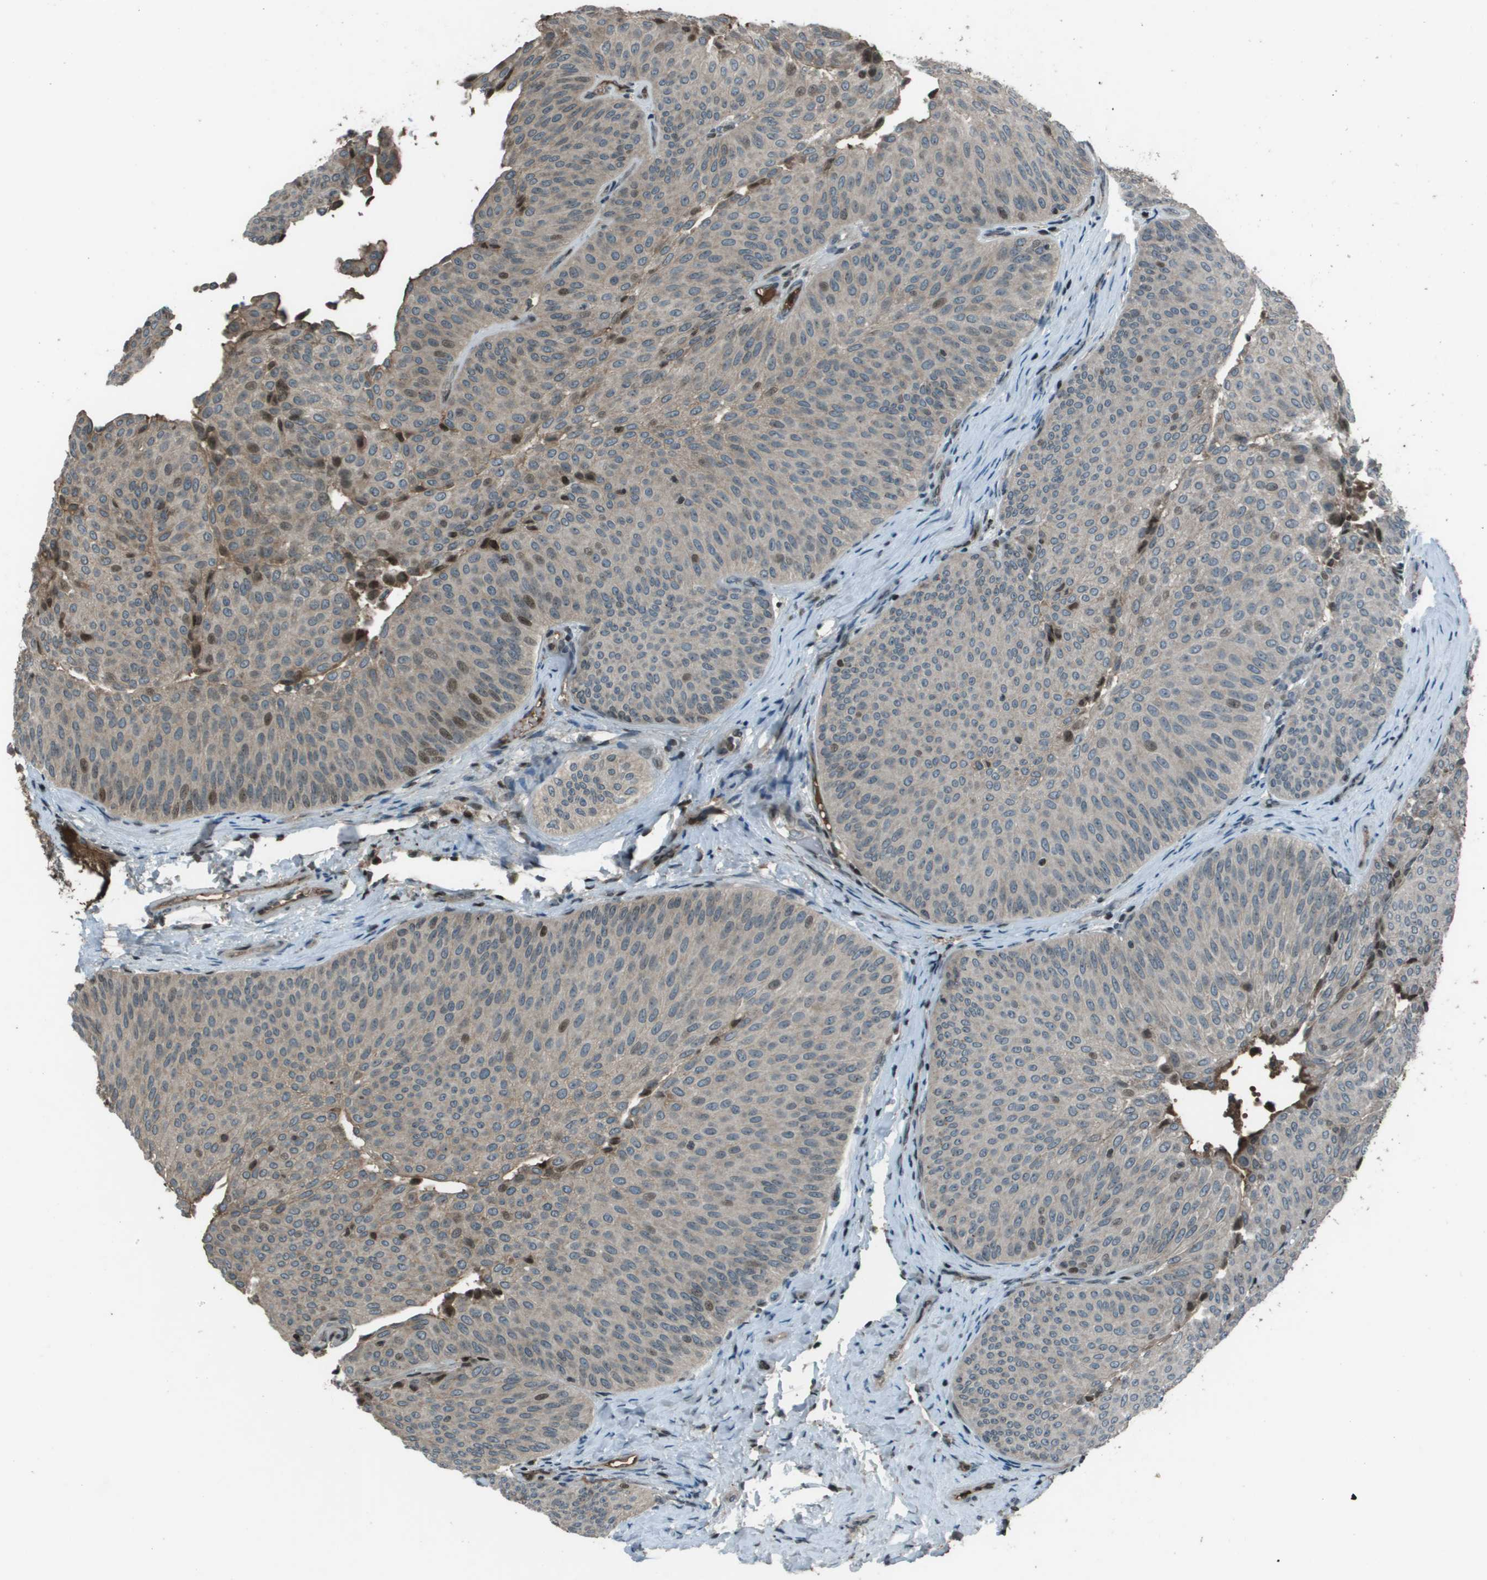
{"staining": {"intensity": "moderate", "quantity": "<25%", "location": "cytoplasmic/membranous,nuclear"}, "tissue": "urothelial cancer", "cell_type": "Tumor cells", "image_type": "cancer", "snomed": [{"axis": "morphology", "description": "Urothelial carcinoma, Low grade"}, {"axis": "topography", "description": "Urinary bladder"}], "caption": "Brown immunohistochemical staining in human urothelial cancer demonstrates moderate cytoplasmic/membranous and nuclear positivity in about <25% of tumor cells.", "gene": "CXCL12", "patient": {"sex": "female", "age": 60}}